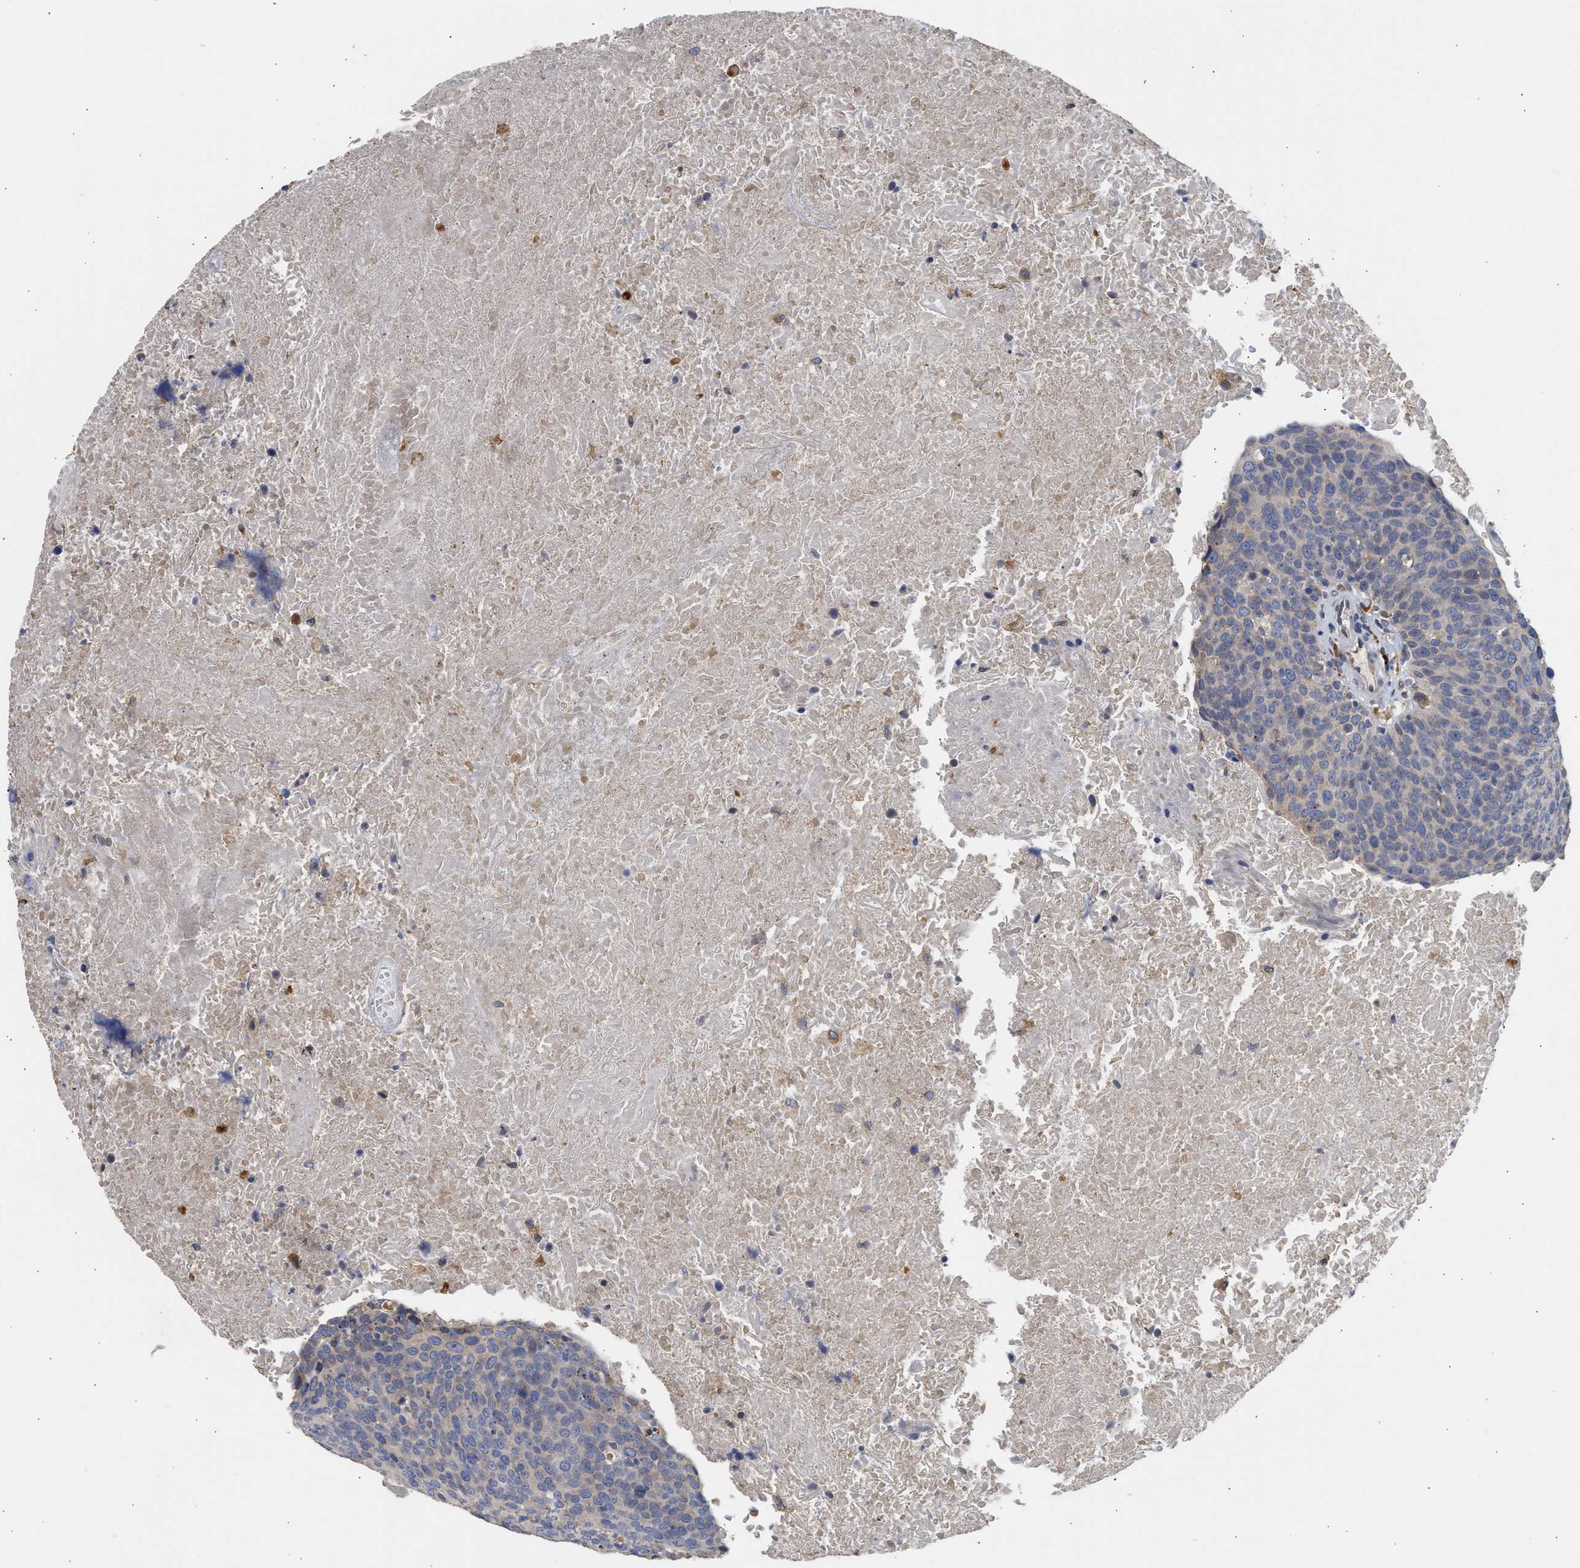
{"staining": {"intensity": "weak", "quantity": "<25%", "location": "cytoplasmic/membranous"}, "tissue": "head and neck cancer", "cell_type": "Tumor cells", "image_type": "cancer", "snomed": [{"axis": "morphology", "description": "Squamous cell carcinoma, NOS"}, {"axis": "morphology", "description": "Squamous cell carcinoma, metastatic, NOS"}, {"axis": "topography", "description": "Lymph node"}, {"axis": "topography", "description": "Head-Neck"}], "caption": "Head and neck cancer was stained to show a protein in brown. There is no significant staining in tumor cells.", "gene": "TMED1", "patient": {"sex": "male", "age": 62}}